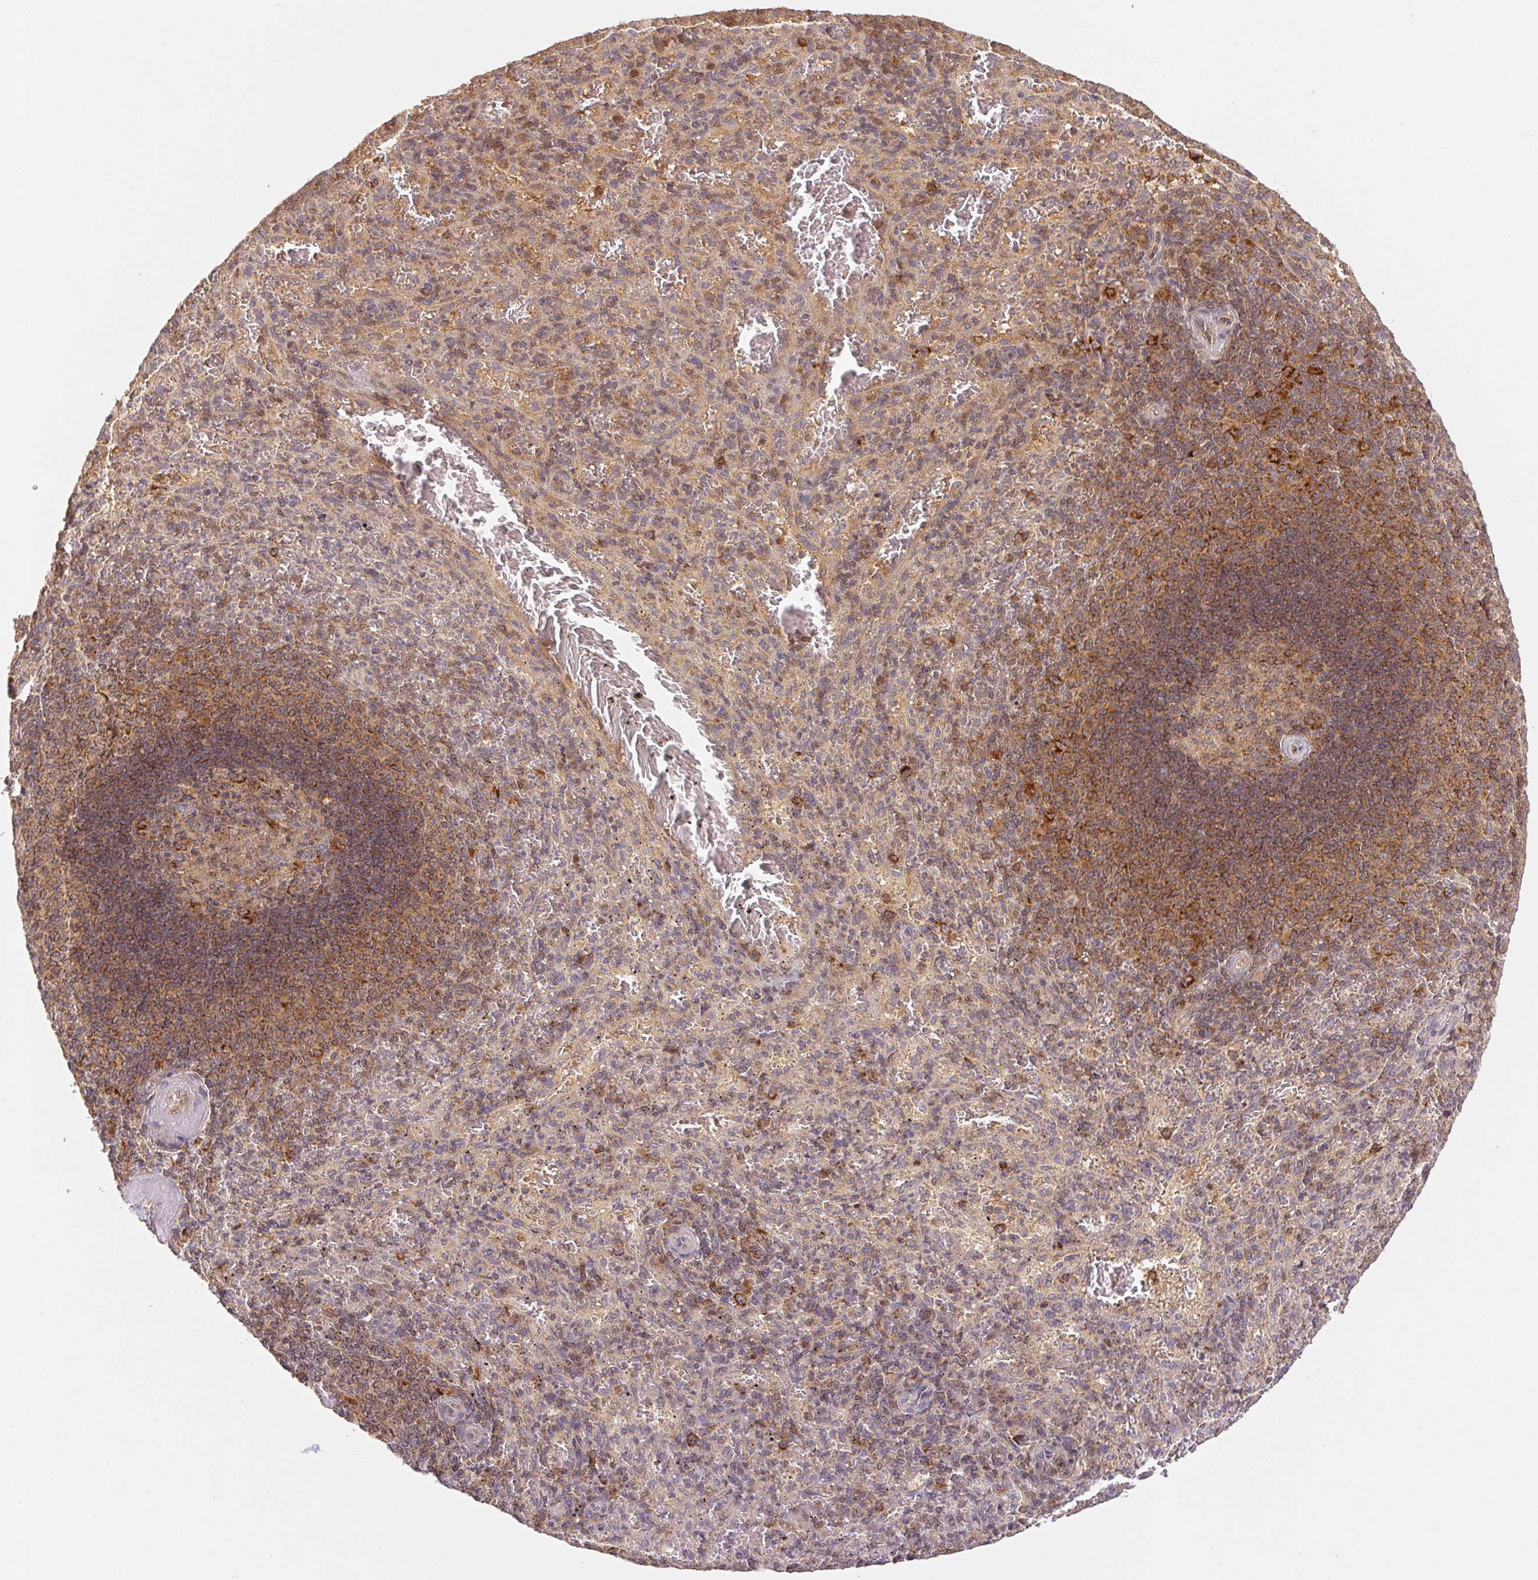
{"staining": {"intensity": "moderate", "quantity": "<25%", "location": "cytoplasmic/membranous"}, "tissue": "spleen", "cell_type": "Cells in red pulp", "image_type": "normal", "snomed": [{"axis": "morphology", "description": "Normal tissue, NOS"}, {"axis": "topography", "description": "Spleen"}], "caption": "High-magnification brightfield microscopy of normal spleen stained with DAB (brown) and counterstained with hematoxylin (blue). cells in red pulp exhibit moderate cytoplasmic/membranous positivity is identified in about<25% of cells.", "gene": "MTHFD1L", "patient": {"sex": "male", "age": 57}}